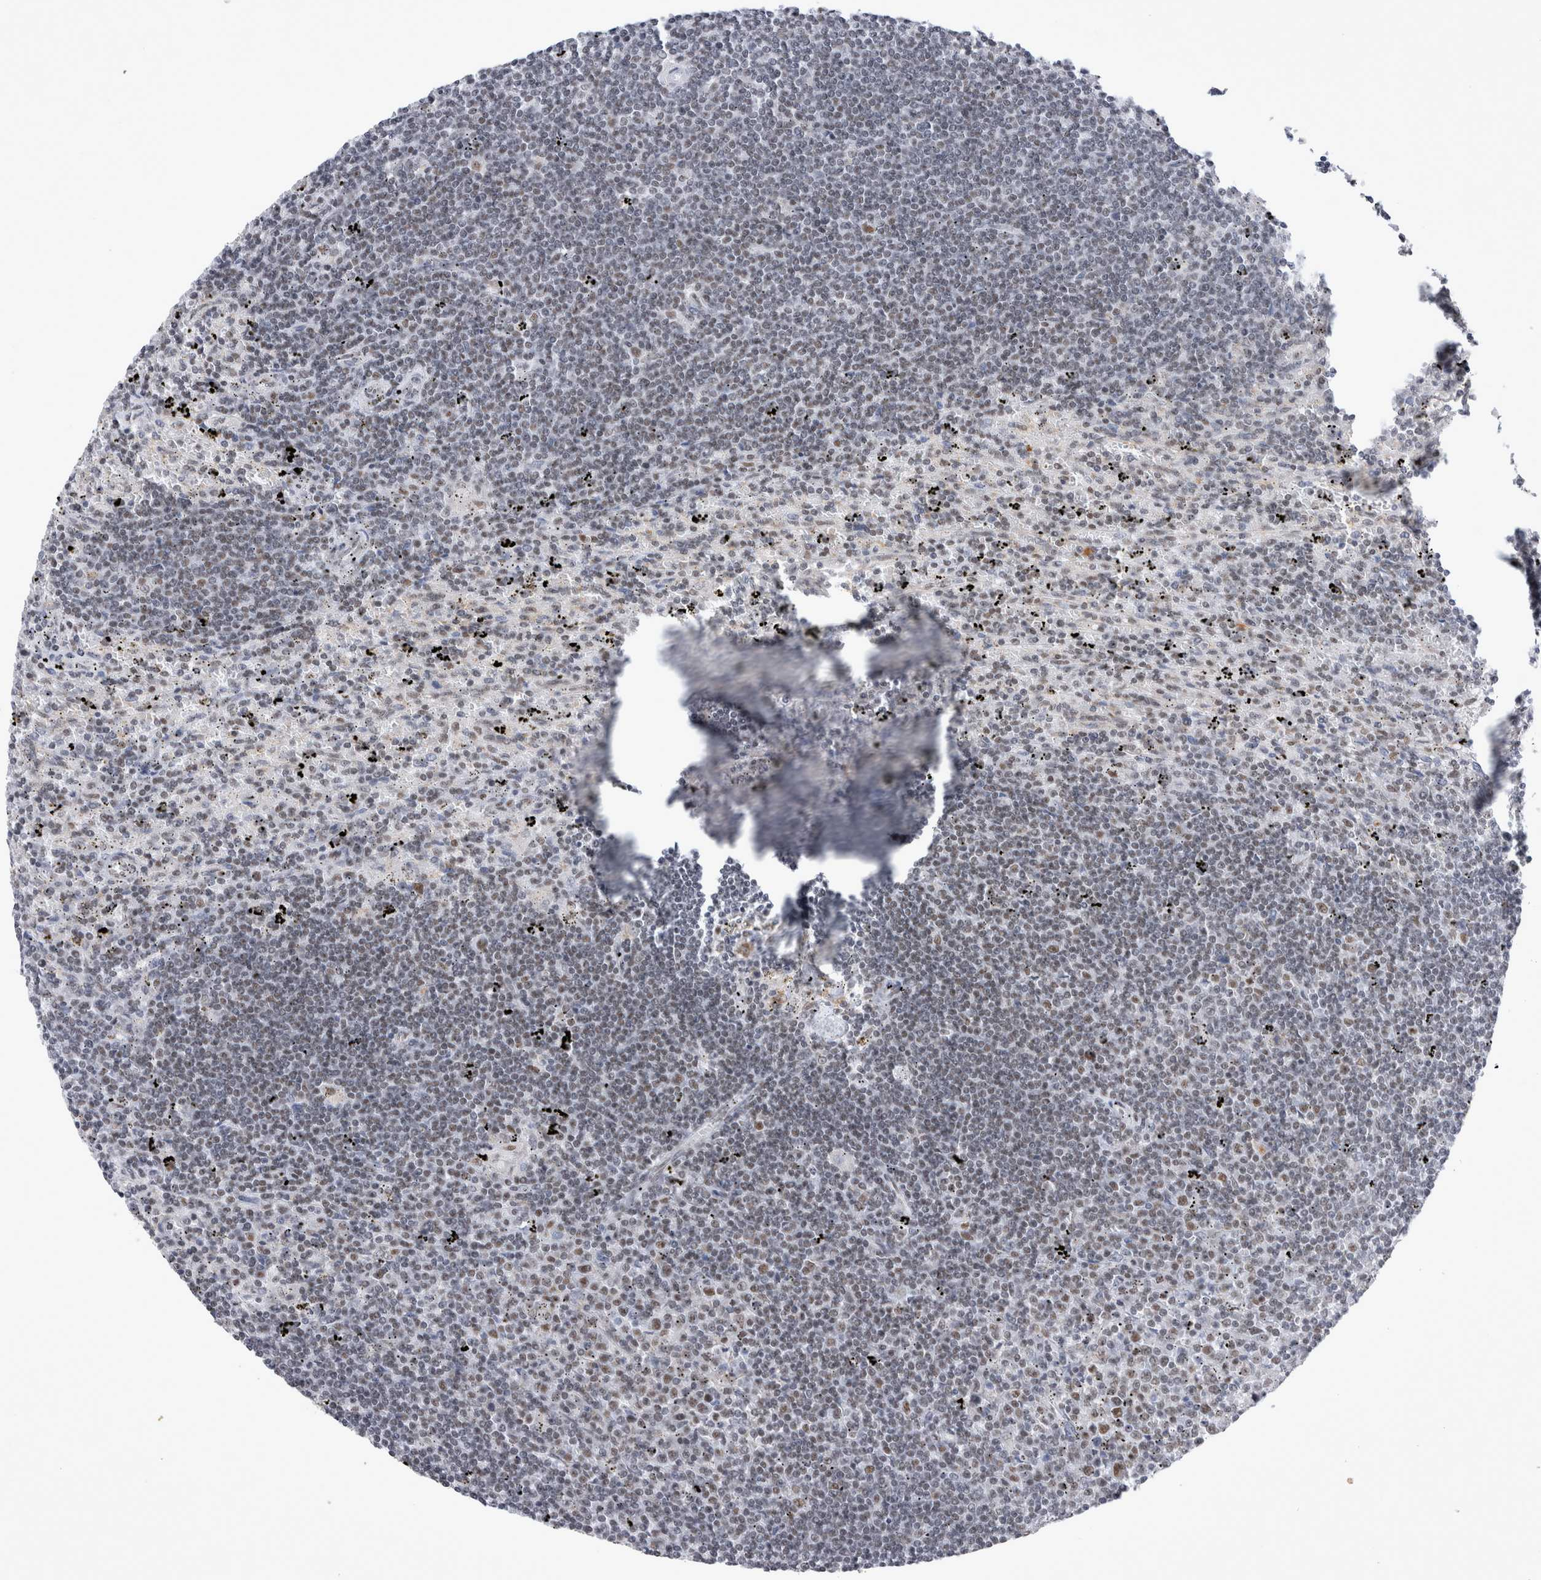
{"staining": {"intensity": "negative", "quantity": "none", "location": "none"}, "tissue": "lymphoma", "cell_type": "Tumor cells", "image_type": "cancer", "snomed": [{"axis": "morphology", "description": "Malignant lymphoma, non-Hodgkin's type, Low grade"}, {"axis": "topography", "description": "Spleen"}], "caption": "A high-resolution photomicrograph shows IHC staining of low-grade malignant lymphoma, non-Hodgkin's type, which displays no significant expression in tumor cells. (DAB (3,3'-diaminobenzidine) immunohistochemistry, high magnification).", "gene": "RBM6", "patient": {"sex": "male", "age": 76}}